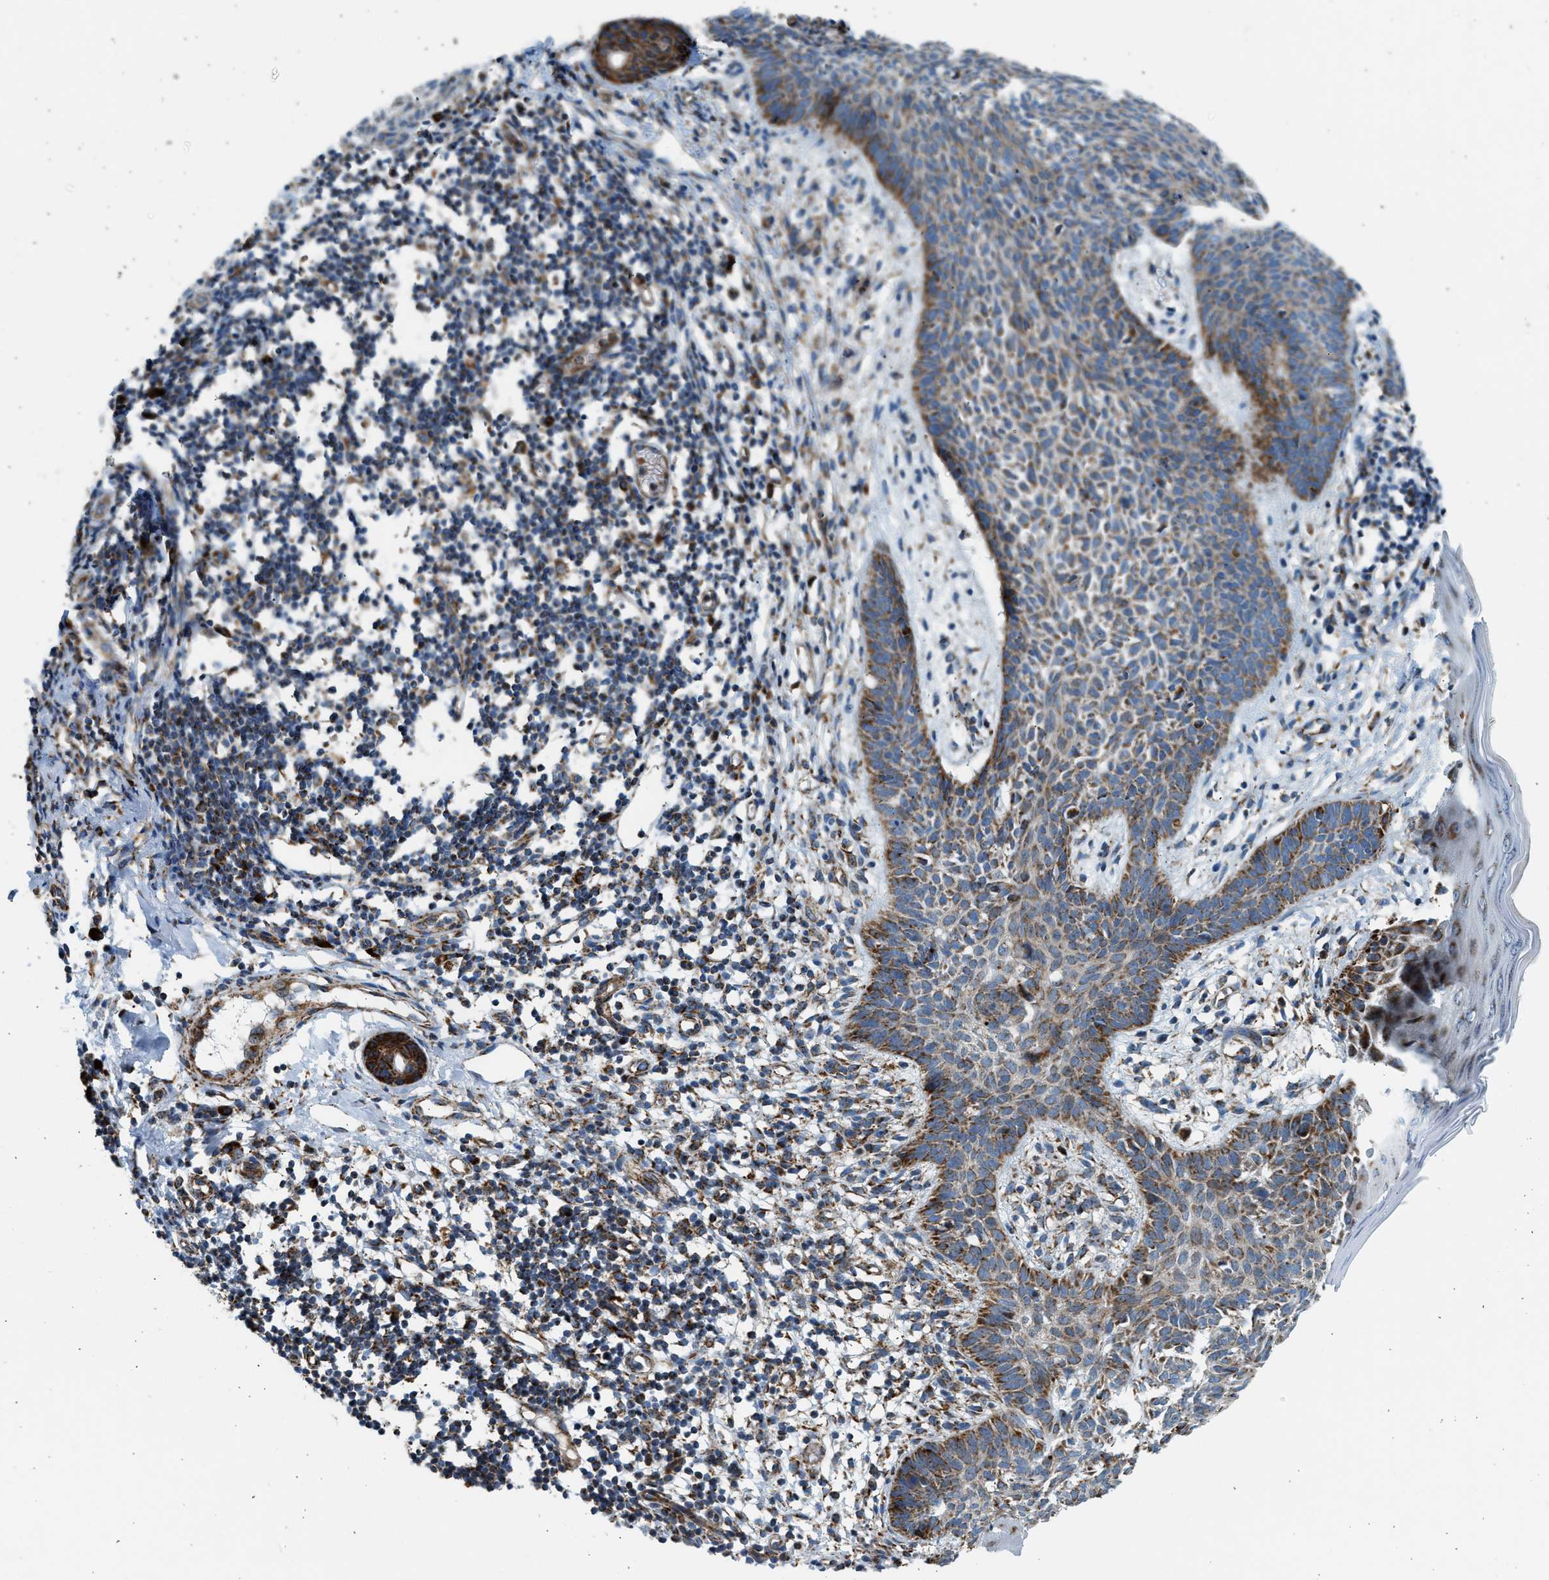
{"staining": {"intensity": "moderate", "quantity": ">75%", "location": "cytoplasmic/membranous"}, "tissue": "skin cancer", "cell_type": "Tumor cells", "image_type": "cancer", "snomed": [{"axis": "morphology", "description": "Basal cell carcinoma"}, {"axis": "topography", "description": "Skin"}], "caption": "The immunohistochemical stain labels moderate cytoplasmic/membranous expression in tumor cells of skin cancer (basal cell carcinoma) tissue.", "gene": "KCNMB3", "patient": {"sex": "male", "age": 60}}